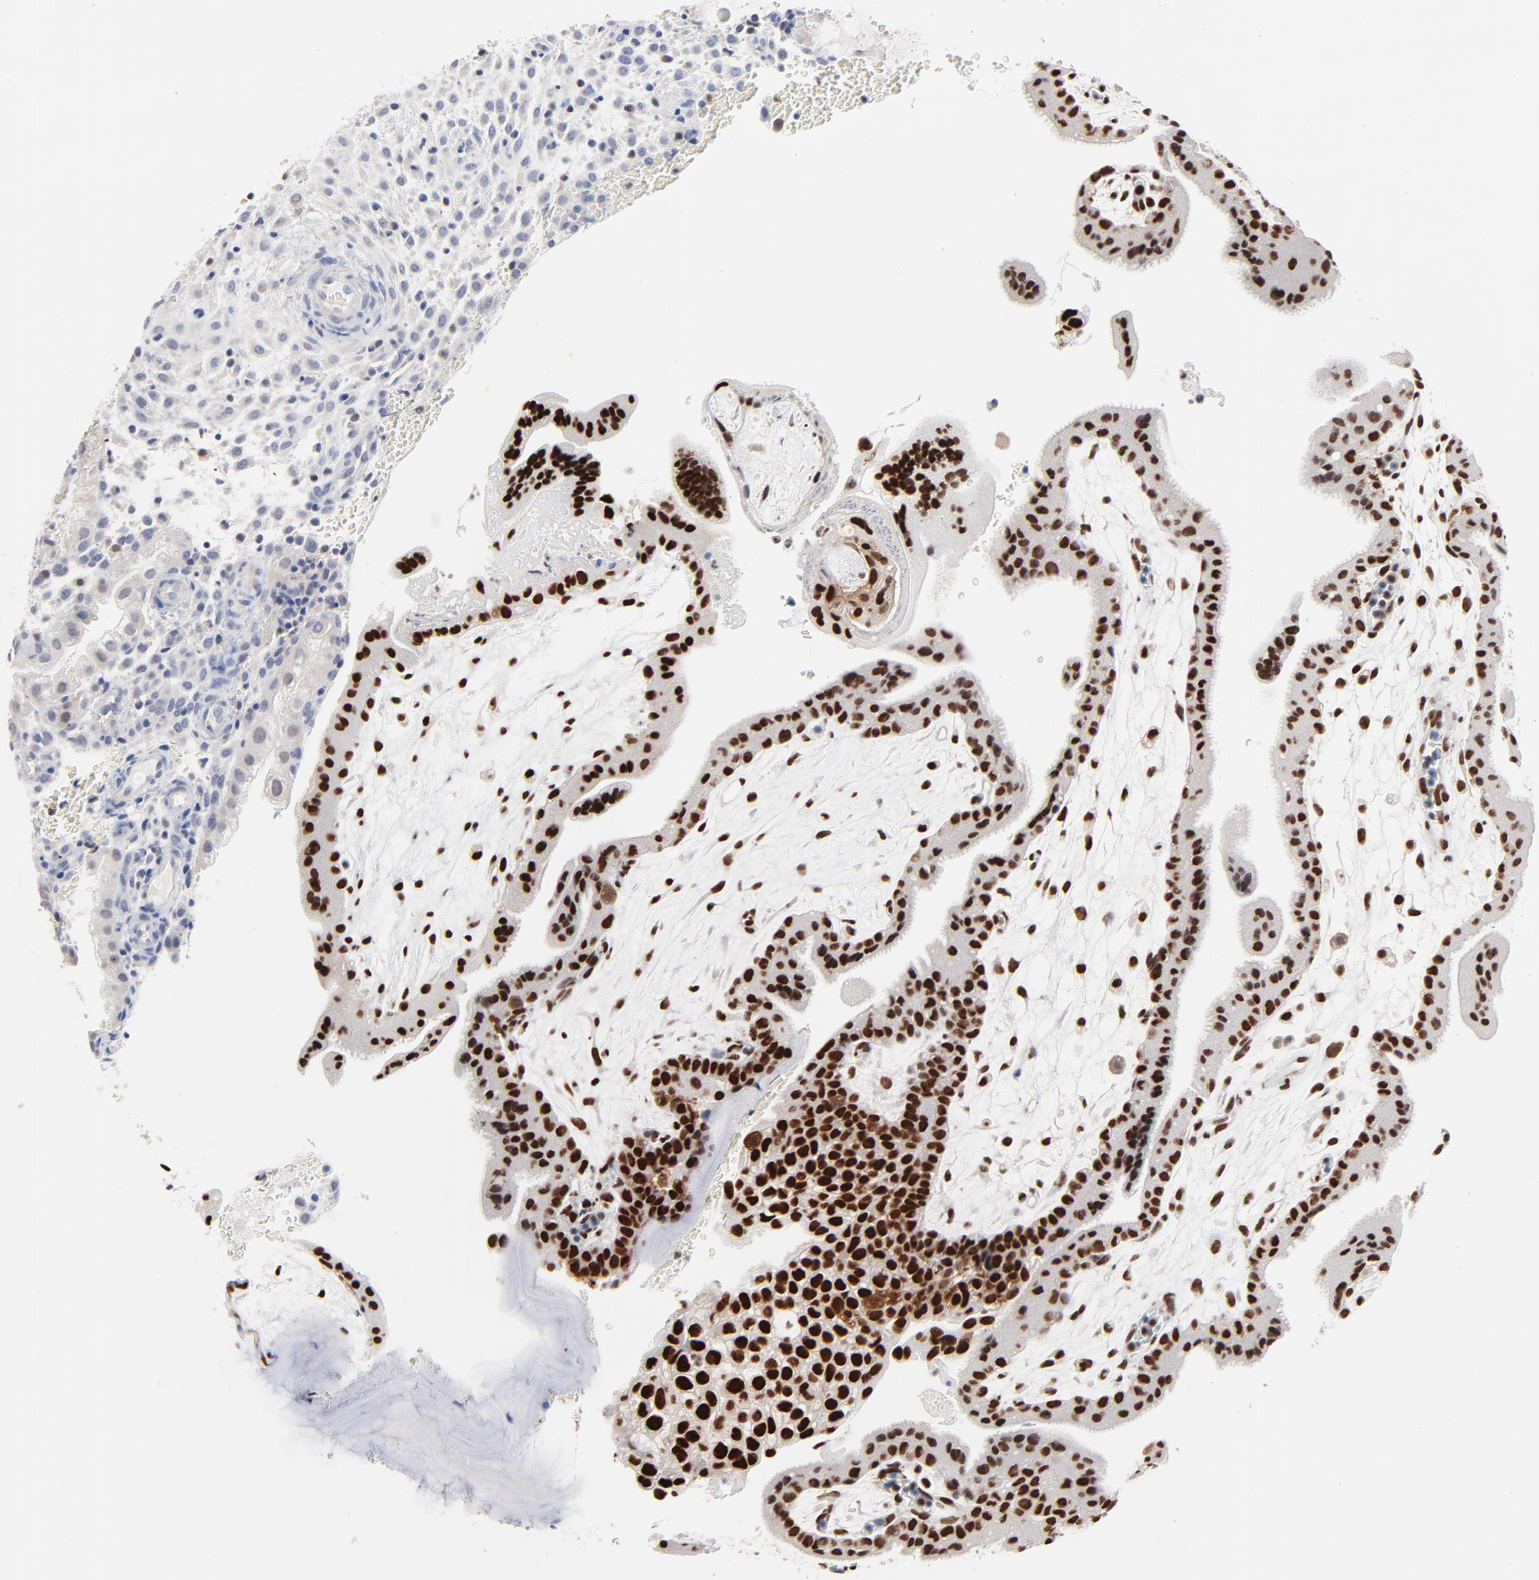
{"staining": {"intensity": "strong", "quantity": ">75%", "location": "nuclear"}, "tissue": "placenta", "cell_type": "Decidual cells", "image_type": "normal", "snomed": [{"axis": "morphology", "description": "Normal tissue, NOS"}, {"axis": "topography", "description": "Placenta"}], "caption": "Protein analysis of unremarkable placenta demonstrates strong nuclear positivity in about >75% of decidual cells. Nuclei are stained in blue.", "gene": "AADAC", "patient": {"sex": "female", "age": 35}}